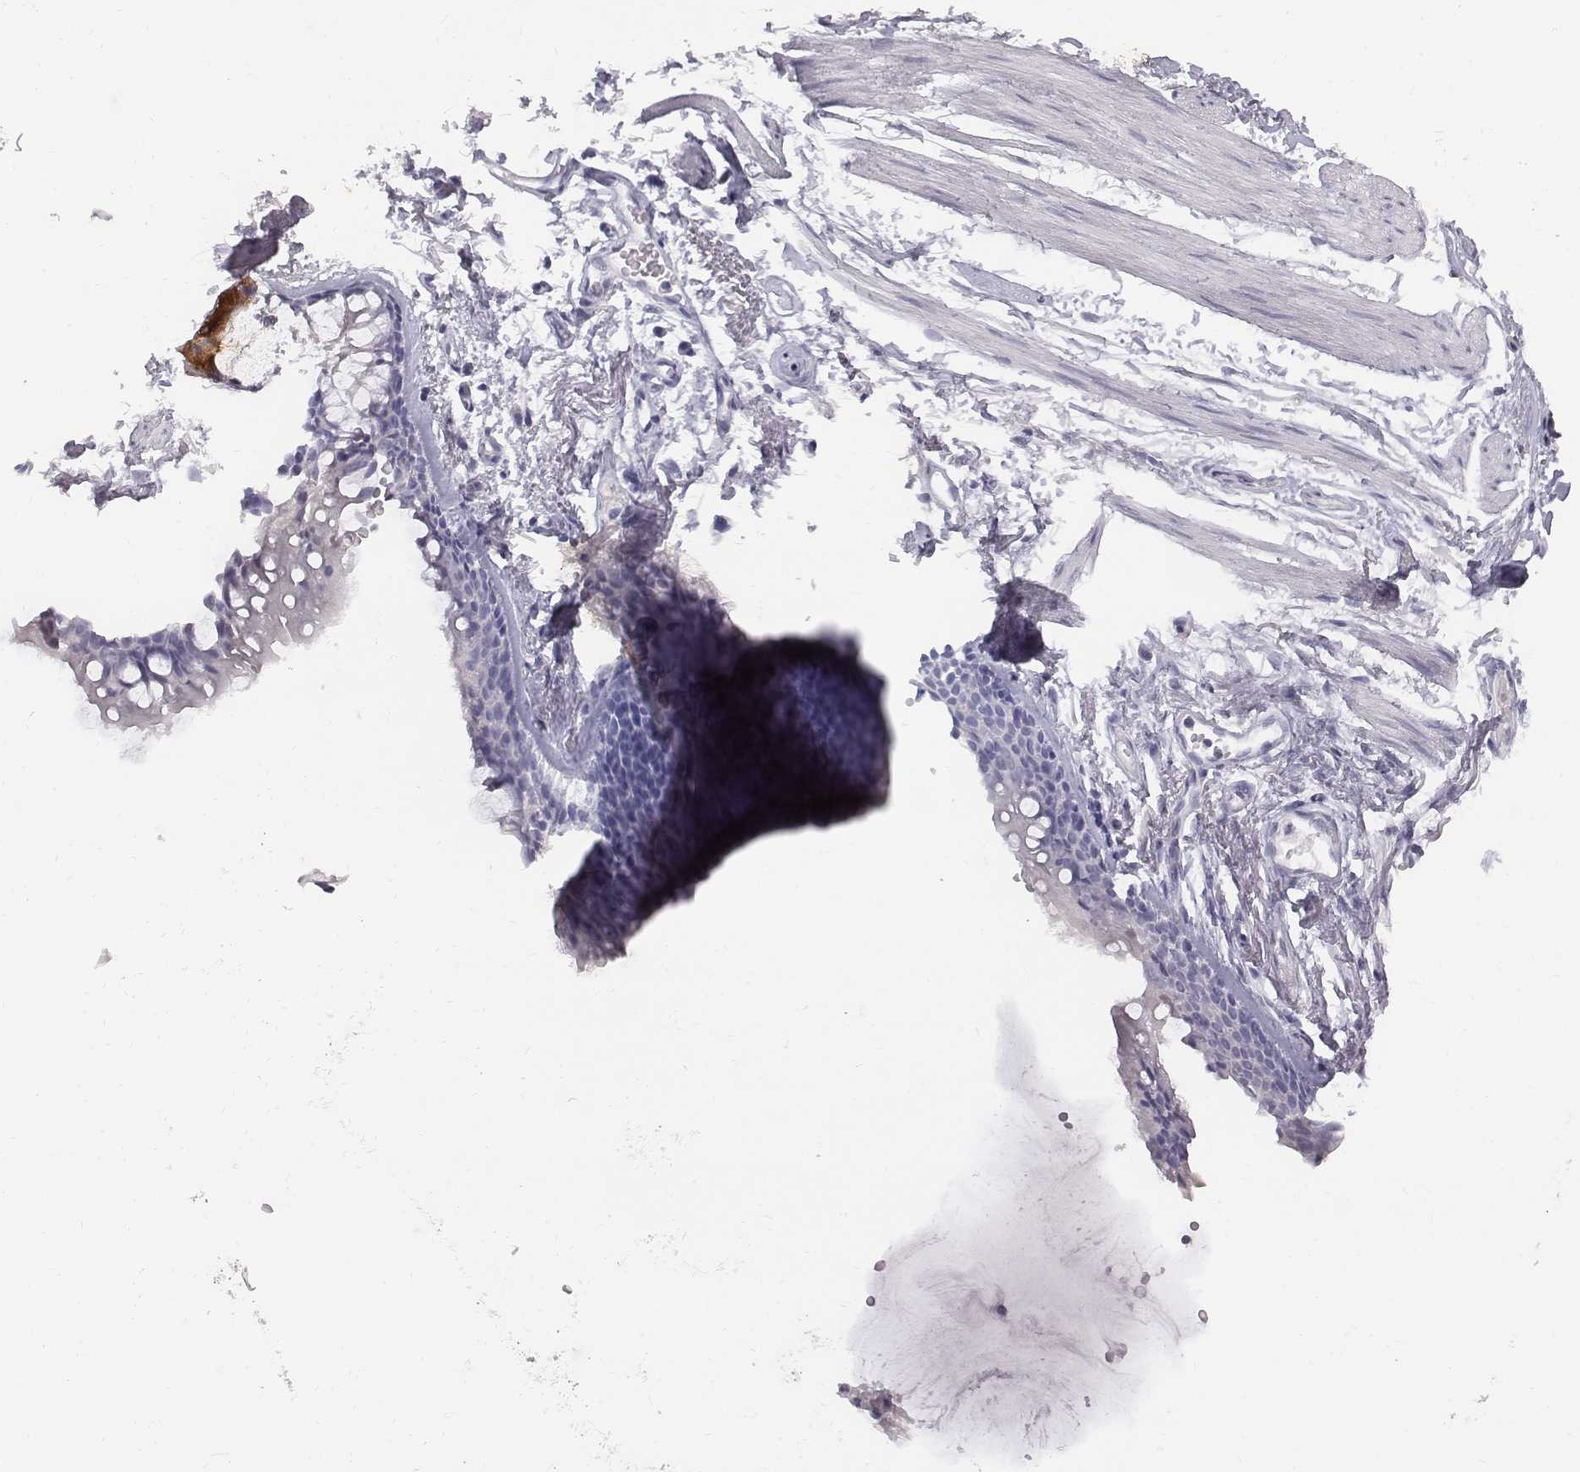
{"staining": {"intensity": "negative", "quantity": "none", "location": "none"}, "tissue": "soft tissue", "cell_type": "Chondrocytes", "image_type": "normal", "snomed": [{"axis": "morphology", "description": "Normal tissue, NOS"}, {"axis": "topography", "description": "Cartilage tissue"}, {"axis": "topography", "description": "Bronchus"}], "caption": "Immunohistochemical staining of unremarkable soft tissue reveals no significant expression in chondrocytes. The staining was performed using DAB (3,3'-diaminobenzidine) to visualize the protein expression in brown, while the nuclei were stained in blue with hematoxylin (Magnification: 20x).", "gene": "C6orf58", "patient": {"sex": "female", "age": 79}}